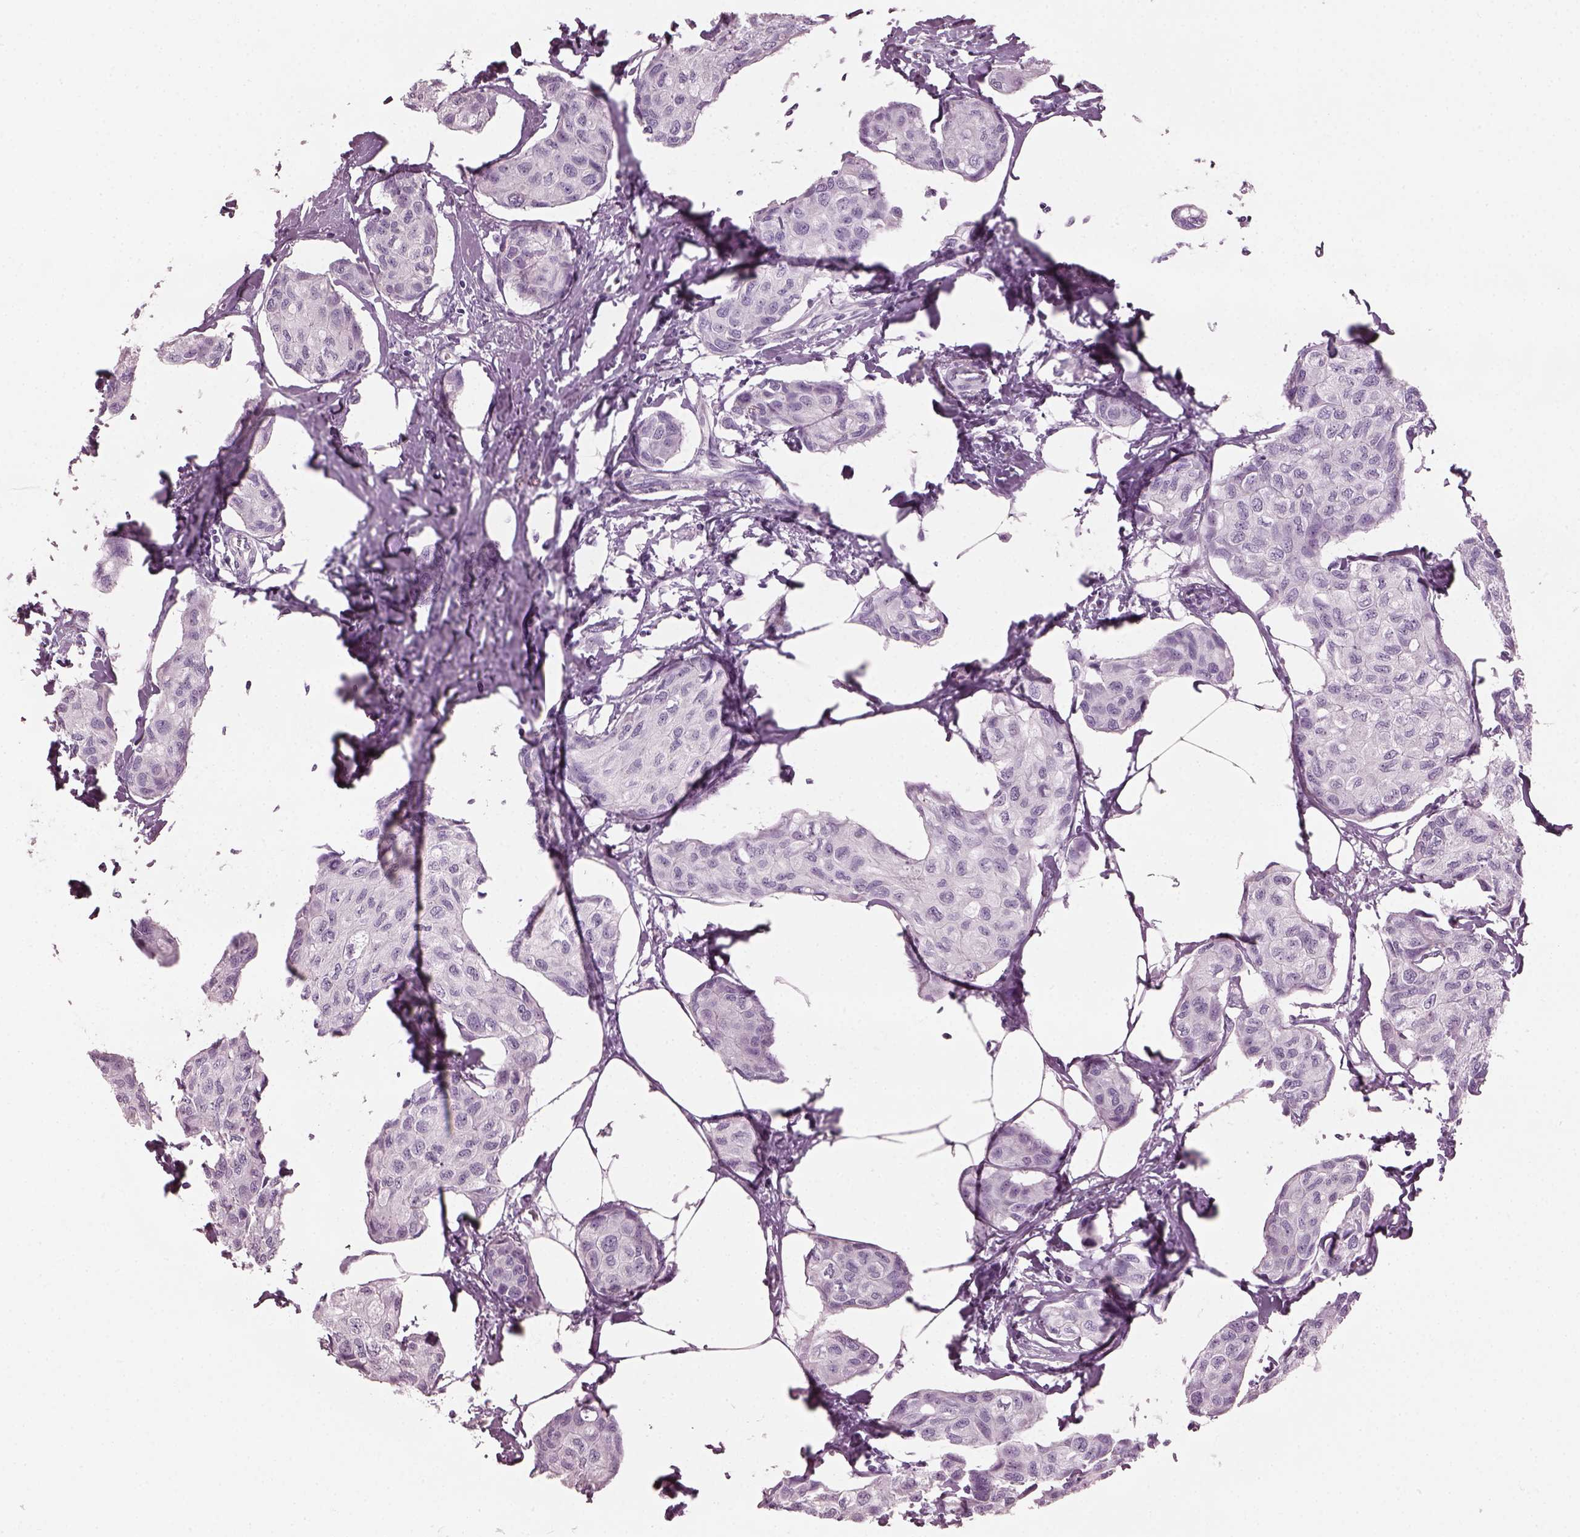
{"staining": {"intensity": "negative", "quantity": "none", "location": "none"}, "tissue": "breast cancer", "cell_type": "Tumor cells", "image_type": "cancer", "snomed": [{"axis": "morphology", "description": "Duct carcinoma"}, {"axis": "topography", "description": "Breast"}], "caption": "Micrograph shows no protein staining in tumor cells of breast cancer (infiltrating ductal carcinoma) tissue.", "gene": "PDC", "patient": {"sex": "female", "age": 80}}